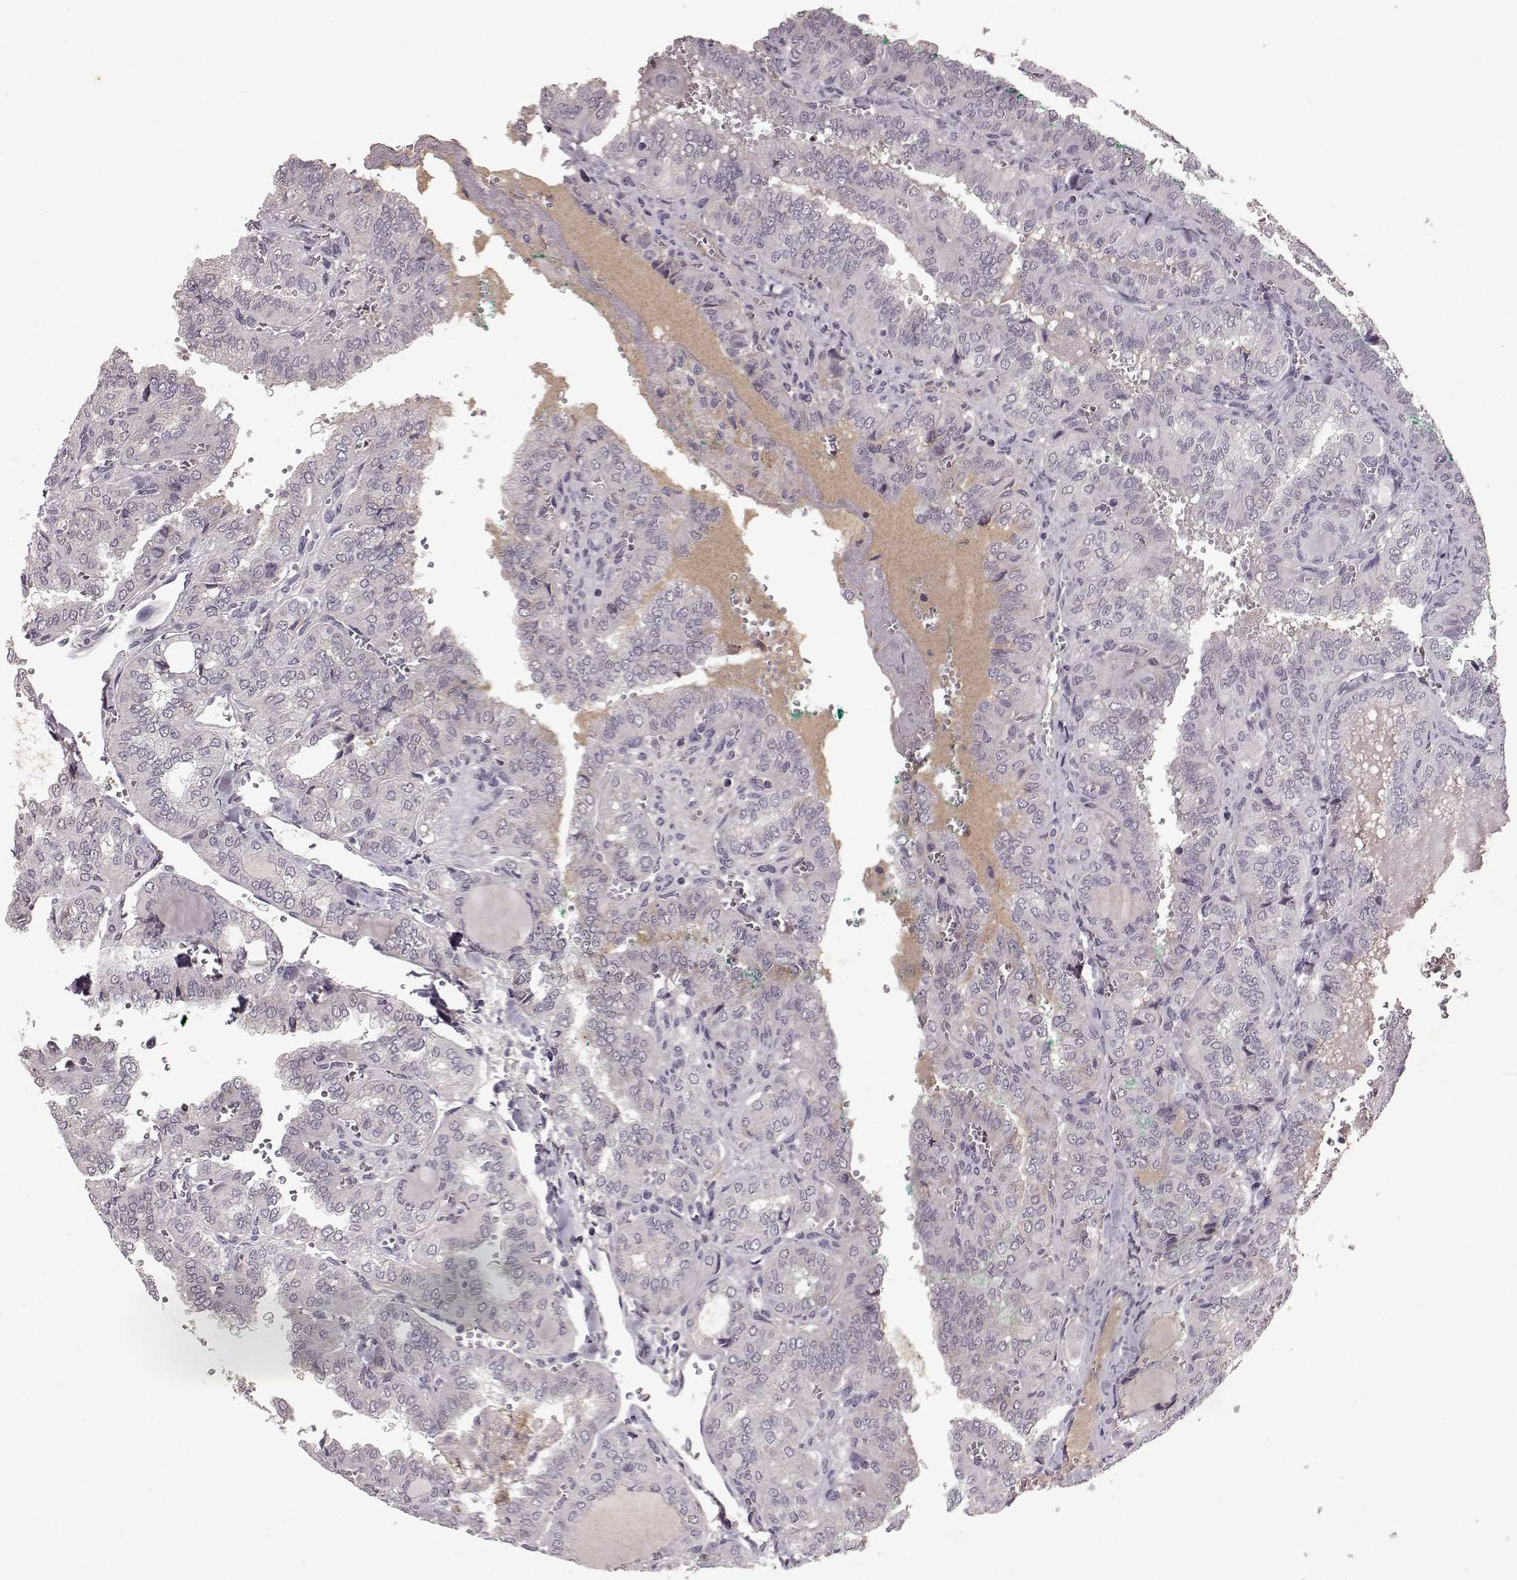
{"staining": {"intensity": "negative", "quantity": "none", "location": "none"}, "tissue": "thyroid cancer", "cell_type": "Tumor cells", "image_type": "cancer", "snomed": [{"axis": "morphology", "description": "Papillary adenocarcinoma, NOS"}, {"axis": "topography", "description": "Thyroid gland"}], "caption": "Immunohistochemistry micrograph of neoplastic tissue: thyroid papillary adenocarcinoma stained with DAB demonstrates no significant protein staining in tumor cells. (DAB immunohistochemistry, high magnification).", "gene": "FRRS1L", "patient": {"sex": "female", "age": 41}}